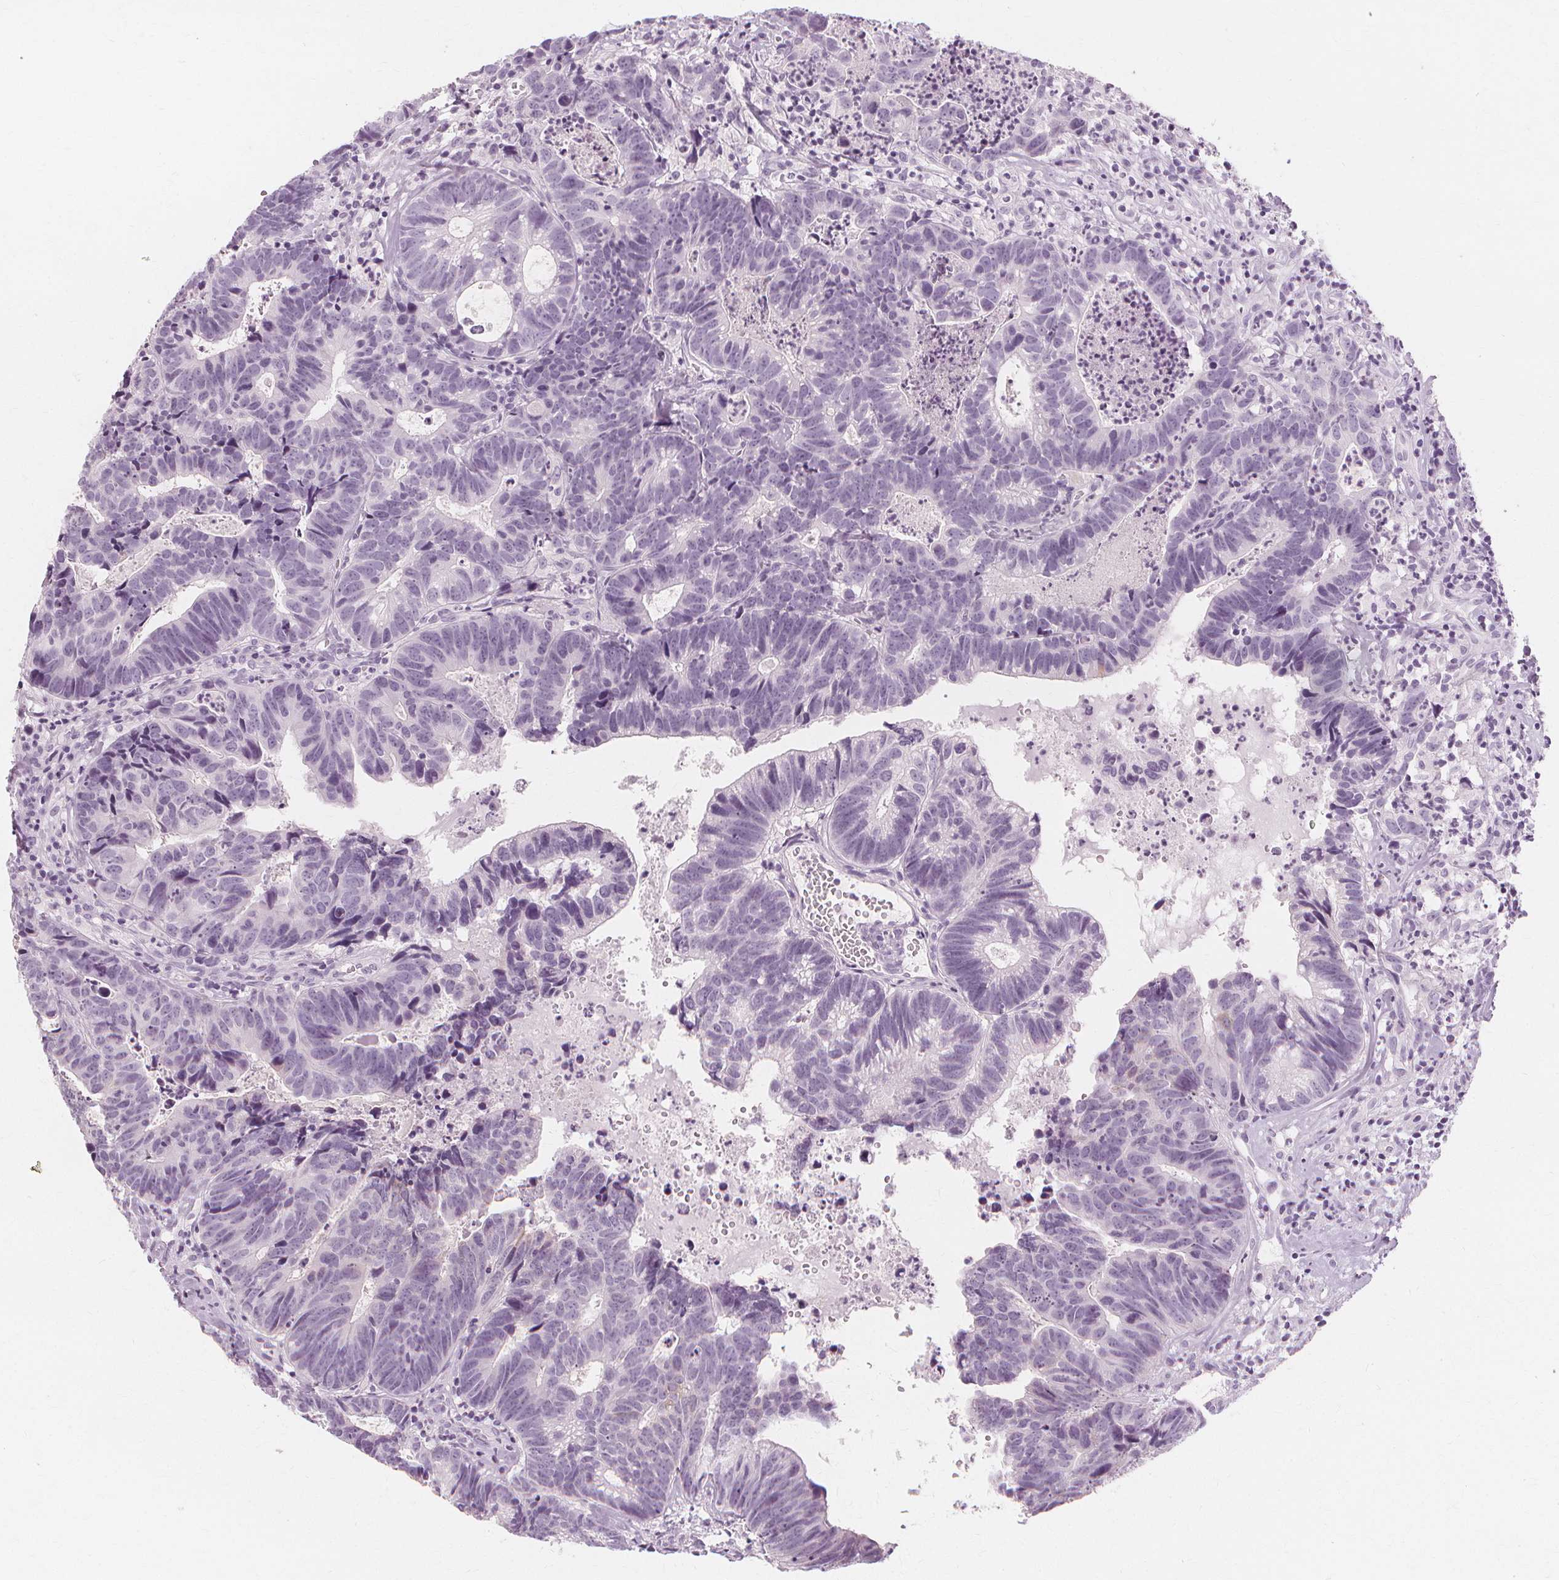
{"staining": {"intensity": "negative", "quantity": "none", "location": "none"}, "tissue": "head and neck cancer", "cell_type": "Tumor cells", "image_type": "cancer", "snomed": [{"axis": "morphology", "description": "Adenocarcinoma, NOS"}, {"axis": "topography", "description": "Head-Neck"}], "caption": "A high-resolution photomicrograph shows immunohistochemistry (IHC) staining of adenocarcinoma (head and neck), which displays no significant positivity in tumor cells.", "gene": "TFF1", "patient": {"sex": "male", "age": 62}}